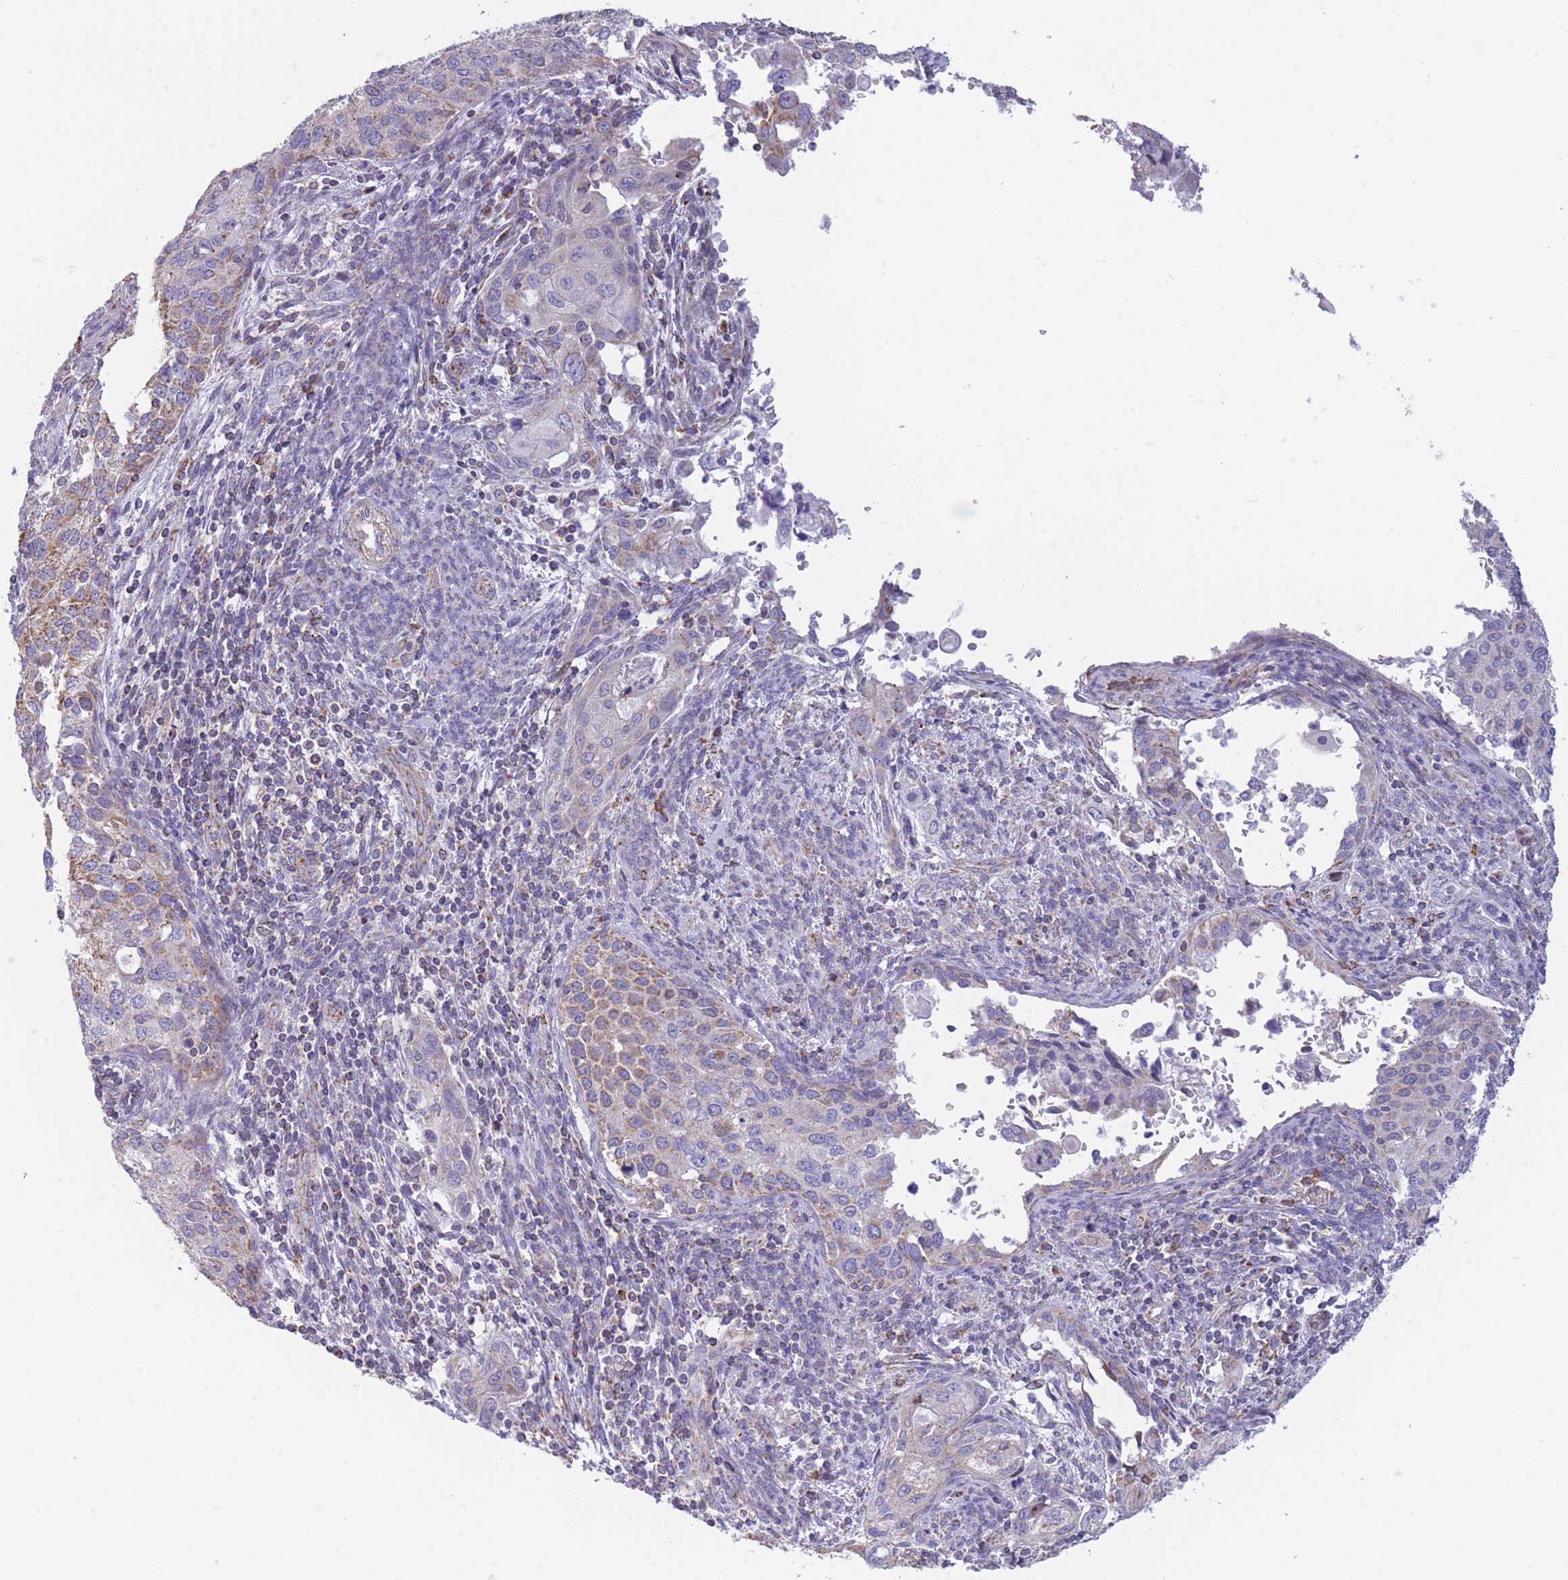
{"staining": {"intensity": "moderate", "quantity": "<25%", "location": "cytoplasmic/membranous"}, "tissue": "cervical cancer", "cell_type": "Tumor cells", "image_type": "cancer", "snomed": [{"axis": "morphology", "description": "Squamous cell carcinoma, NOS"}, {"axis": "topography", "description": "Cervix"}], "caption": "An IHC micrograph of tumor tissue is shown. Protein staining in brown highlights moderate cytoplasmic/membranous positivity in cervical cancer (squamous cell carcinoma) within tumor cells.", "gene": "PDHA1", "patient": {"sex": "female", "age": 67}}